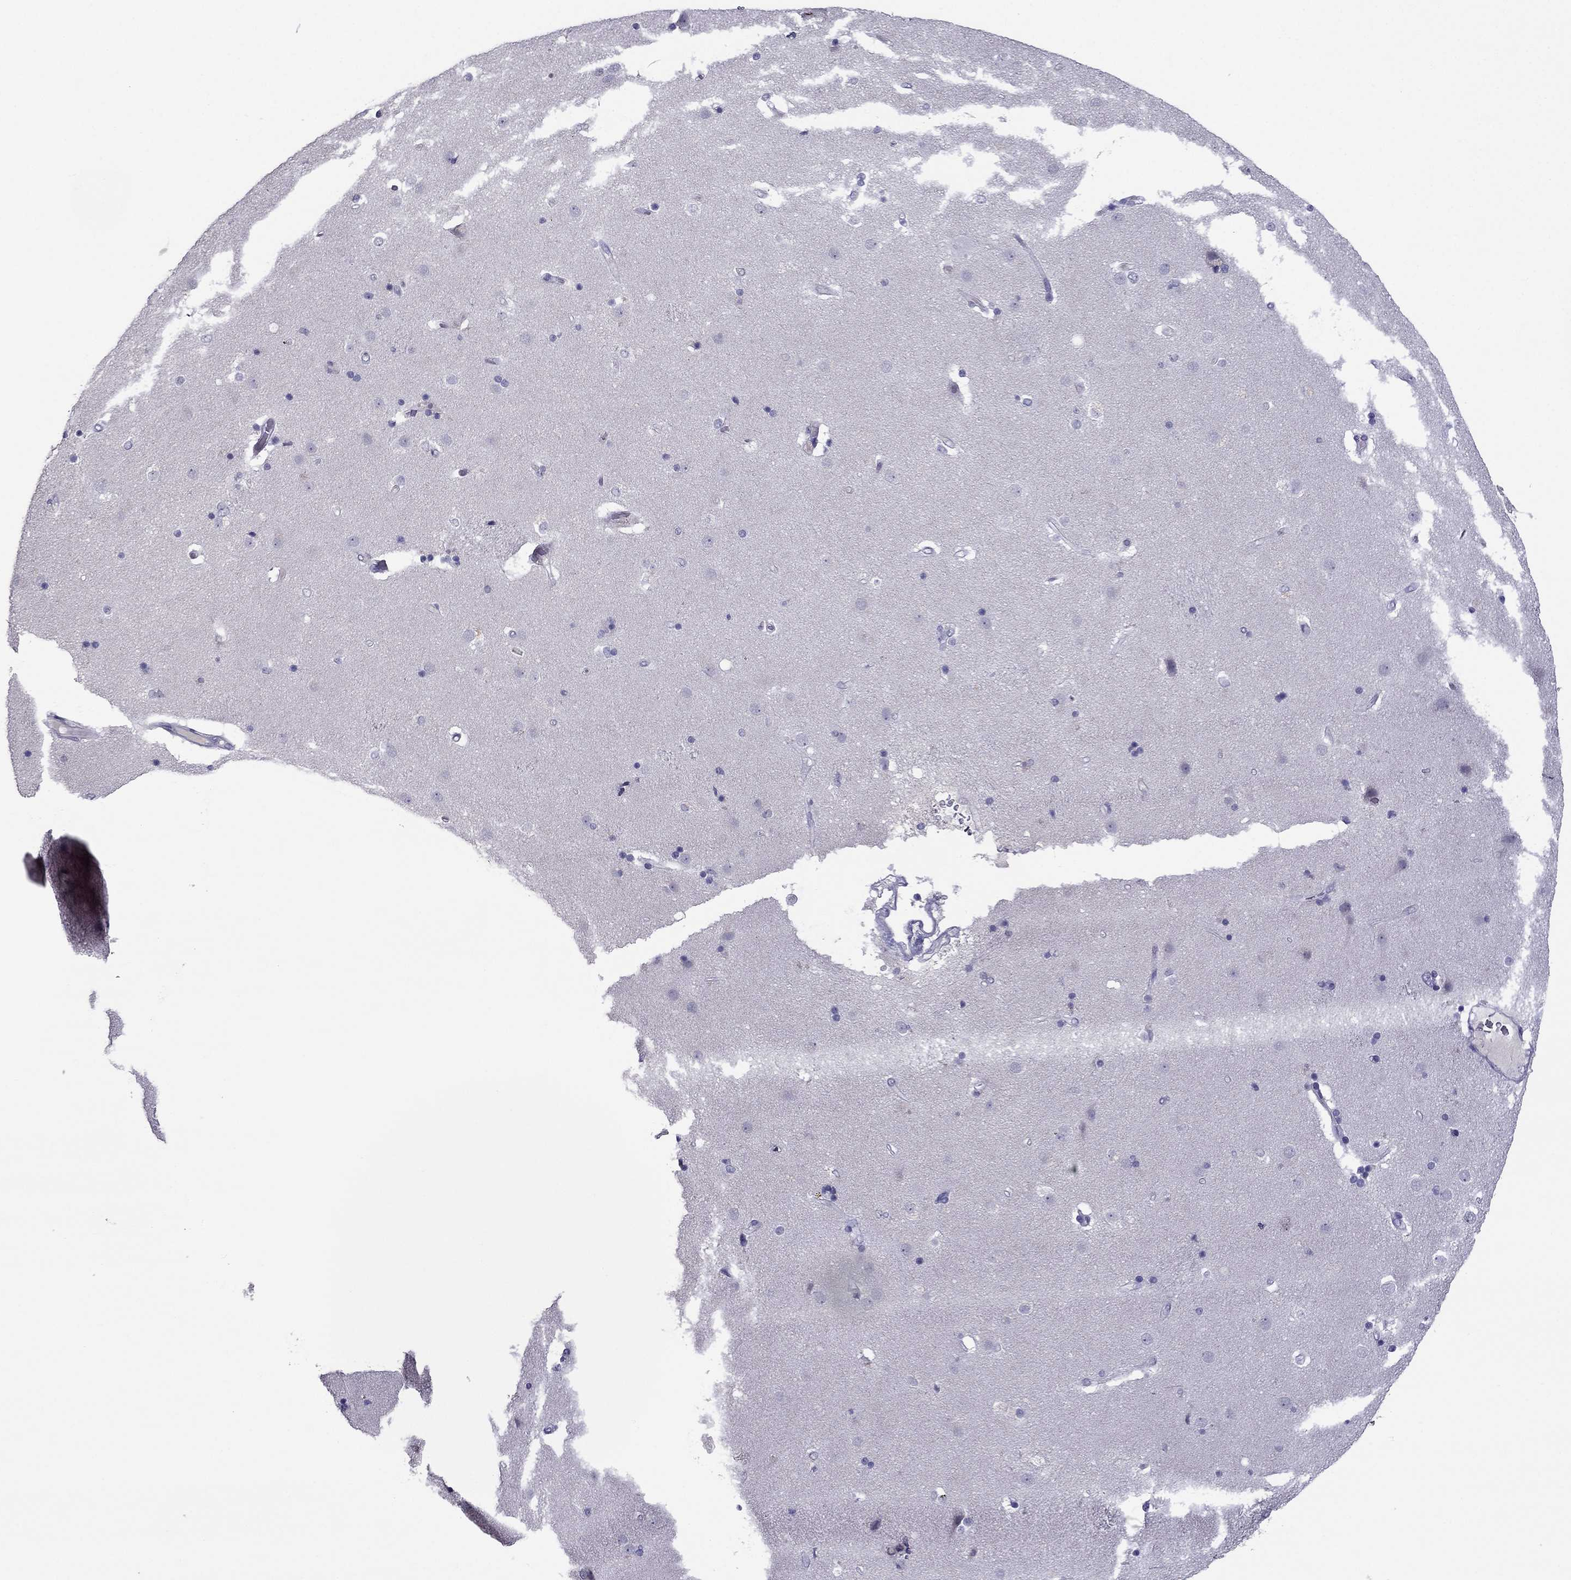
{"staining": {"intensity": "negative", "quantity": "none", "location": "none"}, "tissue": "caudate", "cell_type": "Glial cells", "image_type": "normal", "snomed": [{"axis": "morphology", "description": "Normal tissue, NOS"}, {"axis": "topography", "description": "Lateral ventricle wall"}], "caption": "IHC of unremarkable caudate demonstrates no positivity in glial cells.", "gene": "MYBPH", "patient": {"sex": "female", "age": 71}}